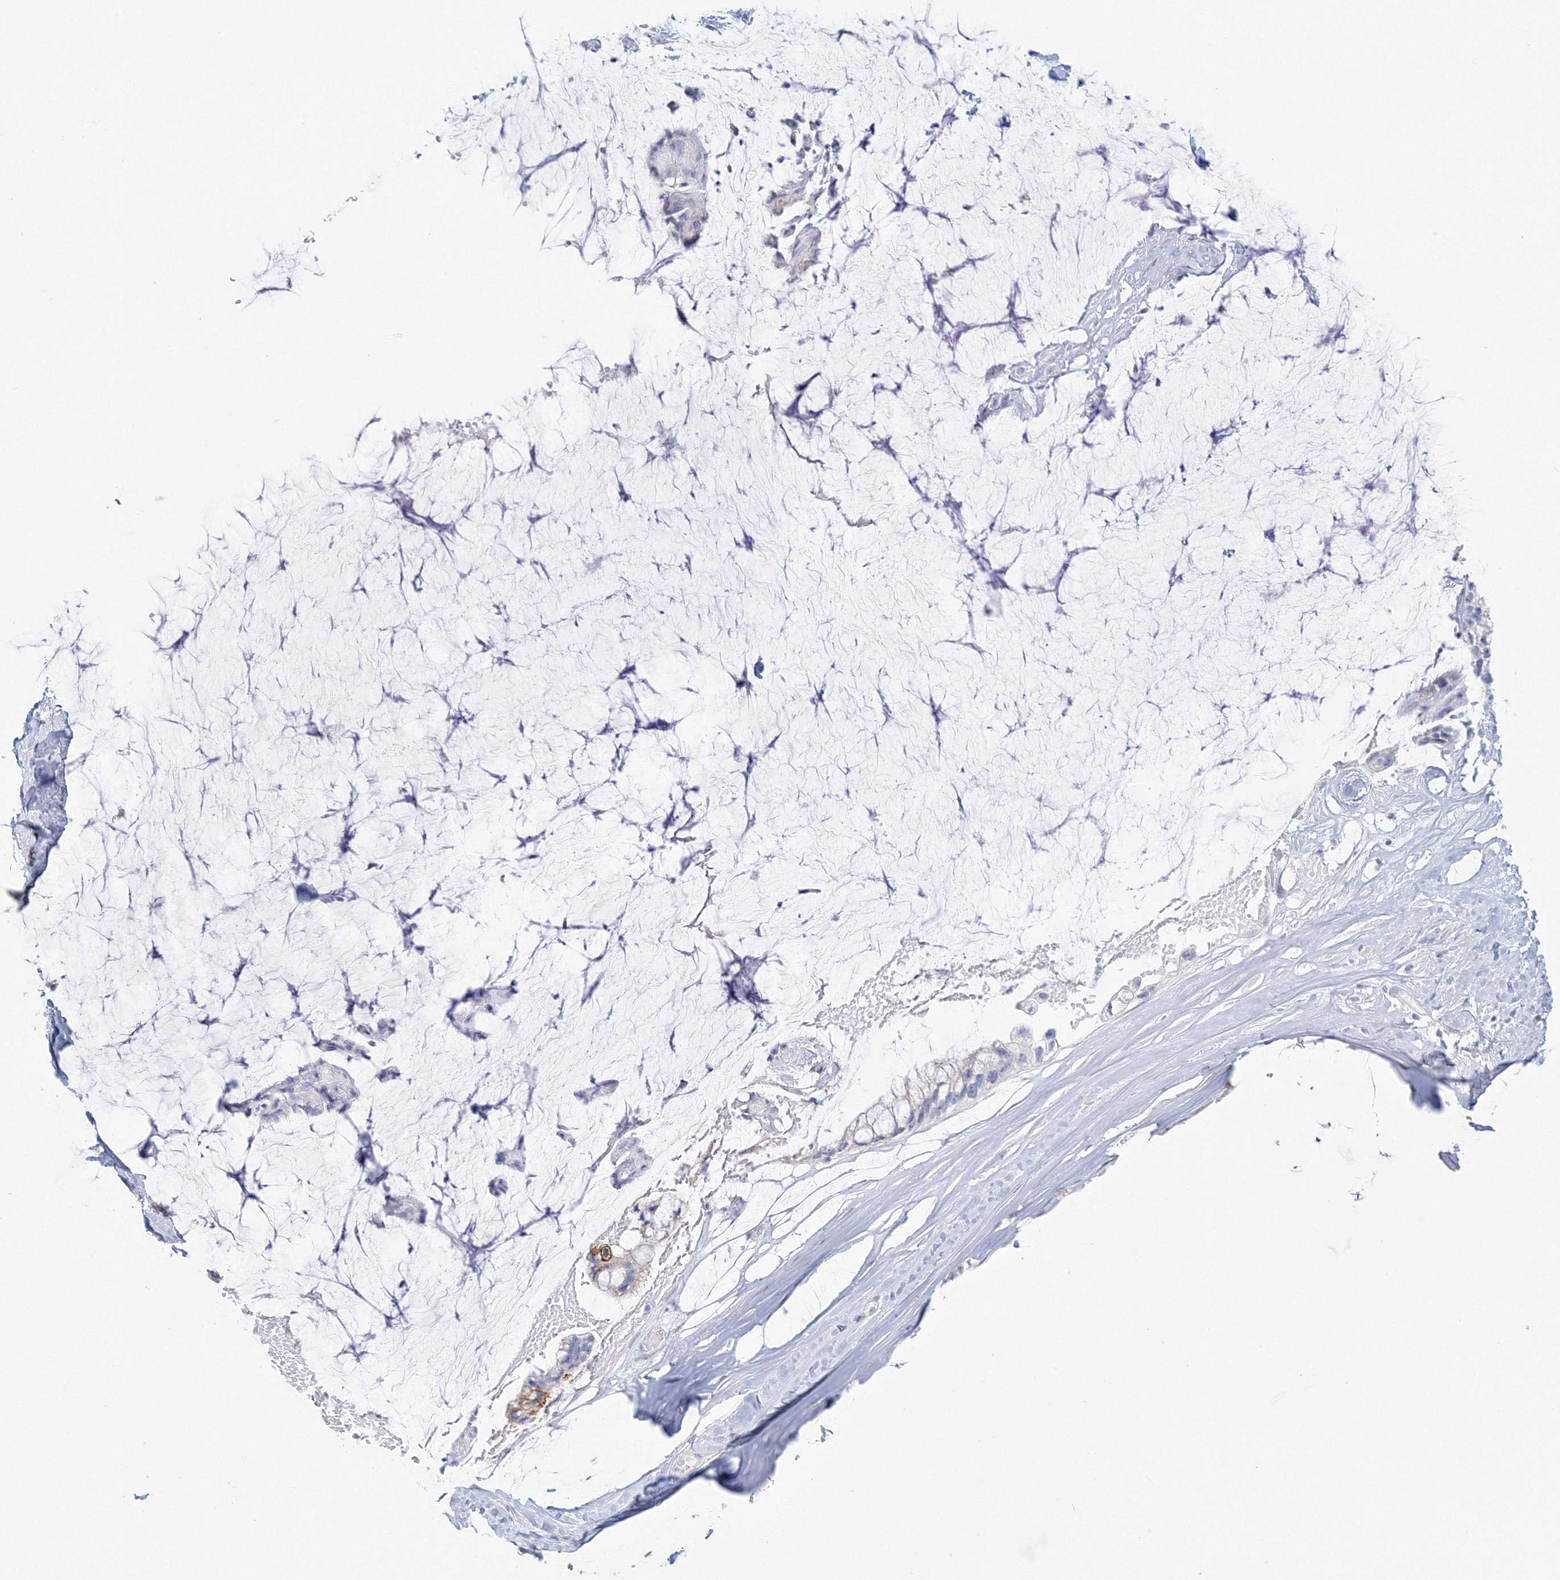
{"staining": {"intensity": "strong", "quantity": "25%-75%", "location": "cytoplasmic/membranous"}, "tissue": "ovarian cancer", "cell_type": "Tumor cells", "image_type": "cancer", "snomed": [{"axis": "morphology", "description": "Cystadenocarcinoma, mucinous, NOS"}, {"axis": "topography", "description": "Ovary"}], "caption": "A brown stain highlights strong cytoplasmic/membranous expression of a protein in ovarian cancer (mucinous cystadenocarcinoma) tumor cells.", "gene": "VSIG1", "patient": {"sex": "female", "age": 39}}